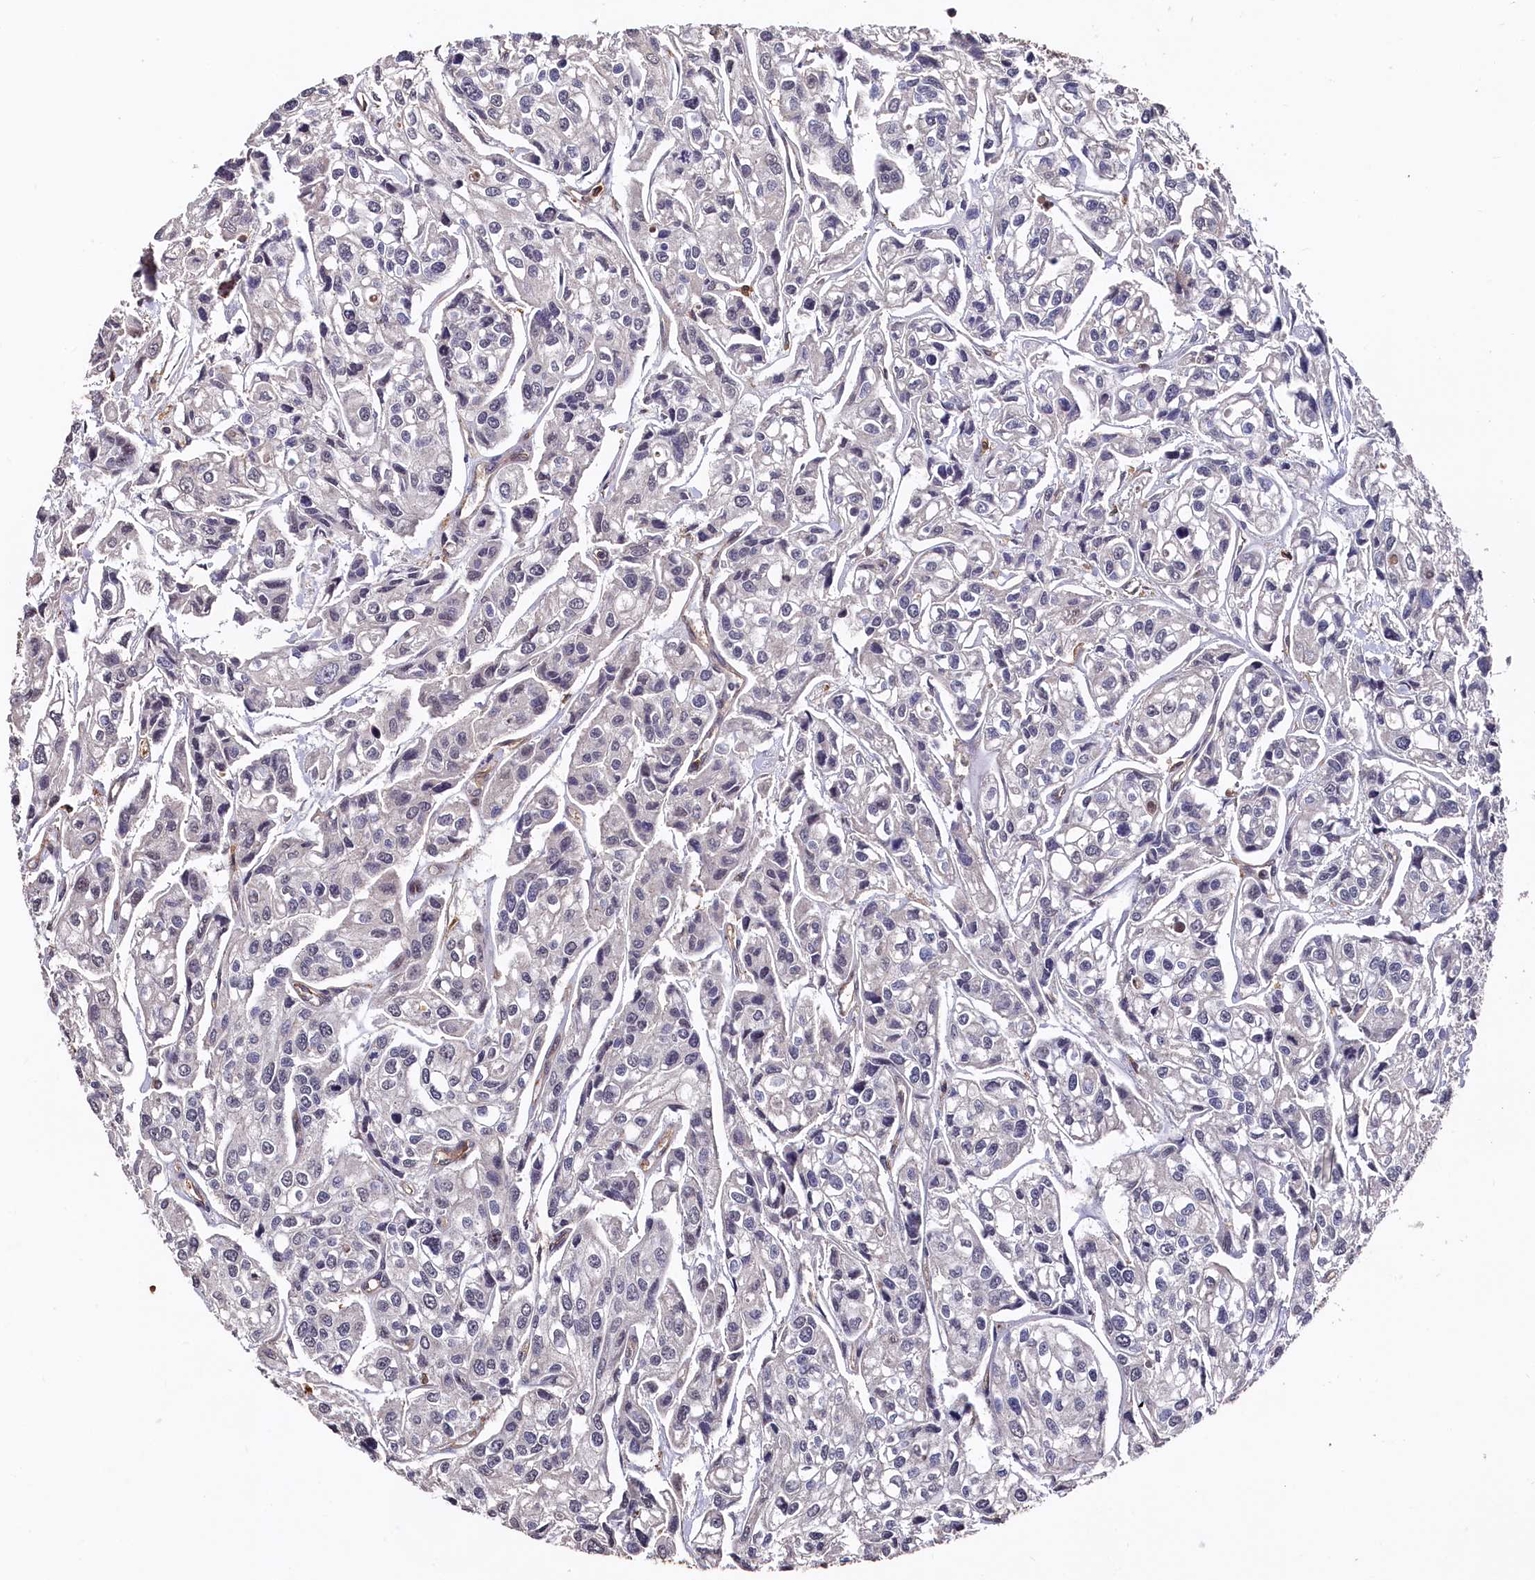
{"staining": {"intensity": "negative", "quantity": "none", "location": "none"}, "tissue": "urothelial cancer", "cell_type": "Tumor cells", "image_type": "cancer", "snomed": [{"axis": "morphology", "description": "Urothelial carcinoma, High grade"}, {"axis": "topography", "description": "Urinary bladder"}], "caption": "Protein analysis of urothelial carcinoma (high-grade) reveals no significant expression in tumor cells.", "gene": "PLEKHO2", "patient": {"sex": "male", "age": 67}}